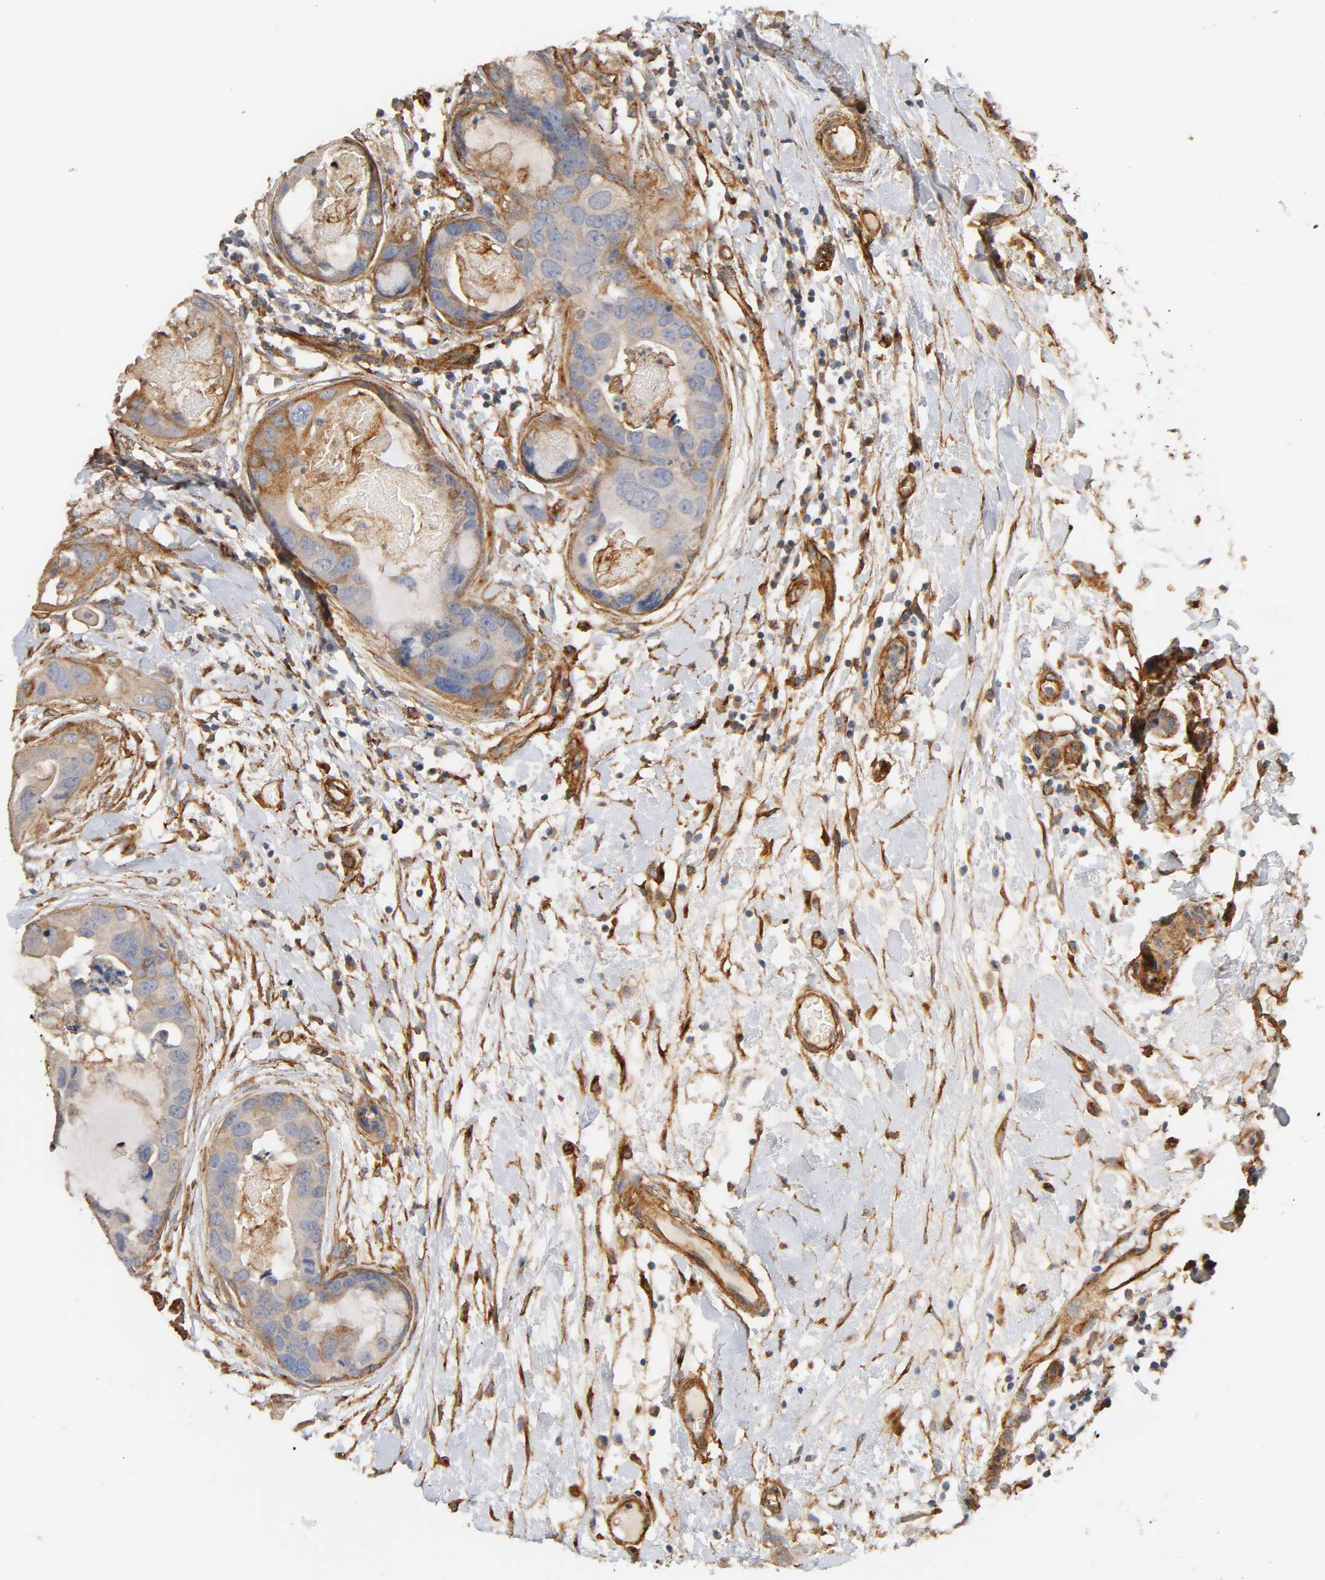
{"staining": {"intensity": "moderate", "quantity": "25%-75%", "location": "cytoplasmic/membranous"}, "tissue": "breast cancer", "cell_type": "Tumor cells", "image_type": "cancer", "snomed": [{"axis": "morphology", "description": "Duct carcinoma"}, {"axis": "topography", "description": "Breast"}], "caption": "About 25%-75% of tumor cells in breast cancer demonstrate moderate cytoplasmic/membranous protein positivity as visualized by brown immunohistochemical staining.", "gene": "IFITM3", "patient": {"sex": "female", "age": 40}}